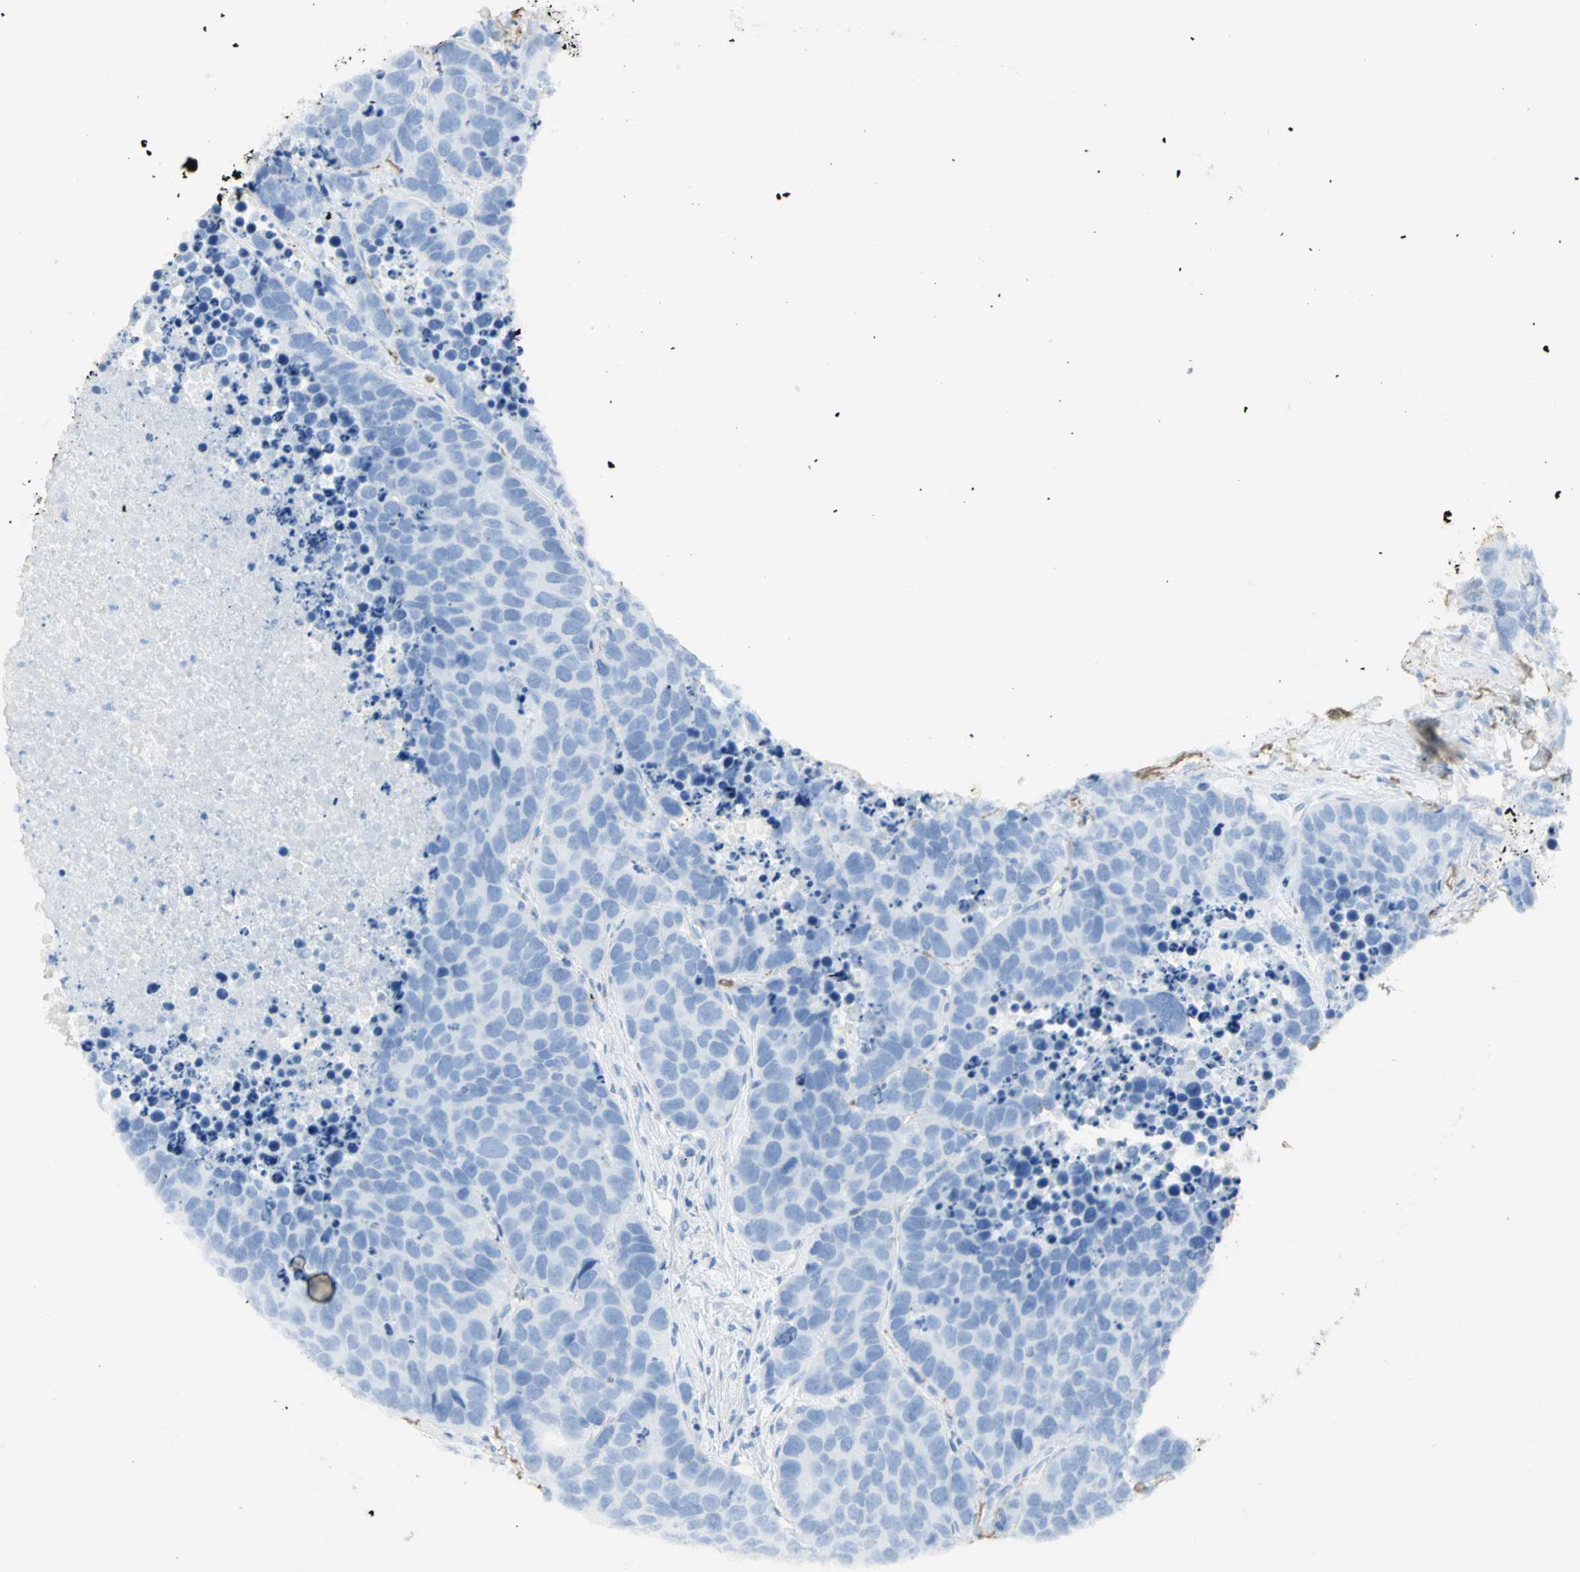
{"staining": {"intensity": "negative", "quantity": "none", "location": "none"}, "tissue": "carcinoid", "cell_type": "Tumor cells", "image_type": "cancer", "snomed": [{"axis": "morphology", "description": "Carcinoid, malignant, NOS"}, {"axis": "topography", "description": "Lung"}], "caption": "This is an immunohistochemistry (IHC) micrograph of human carcinoid (malignant). There is no staining in tumor cells.", "gene": "ASB9", "patient": {"sex": "male", "age": 60}}